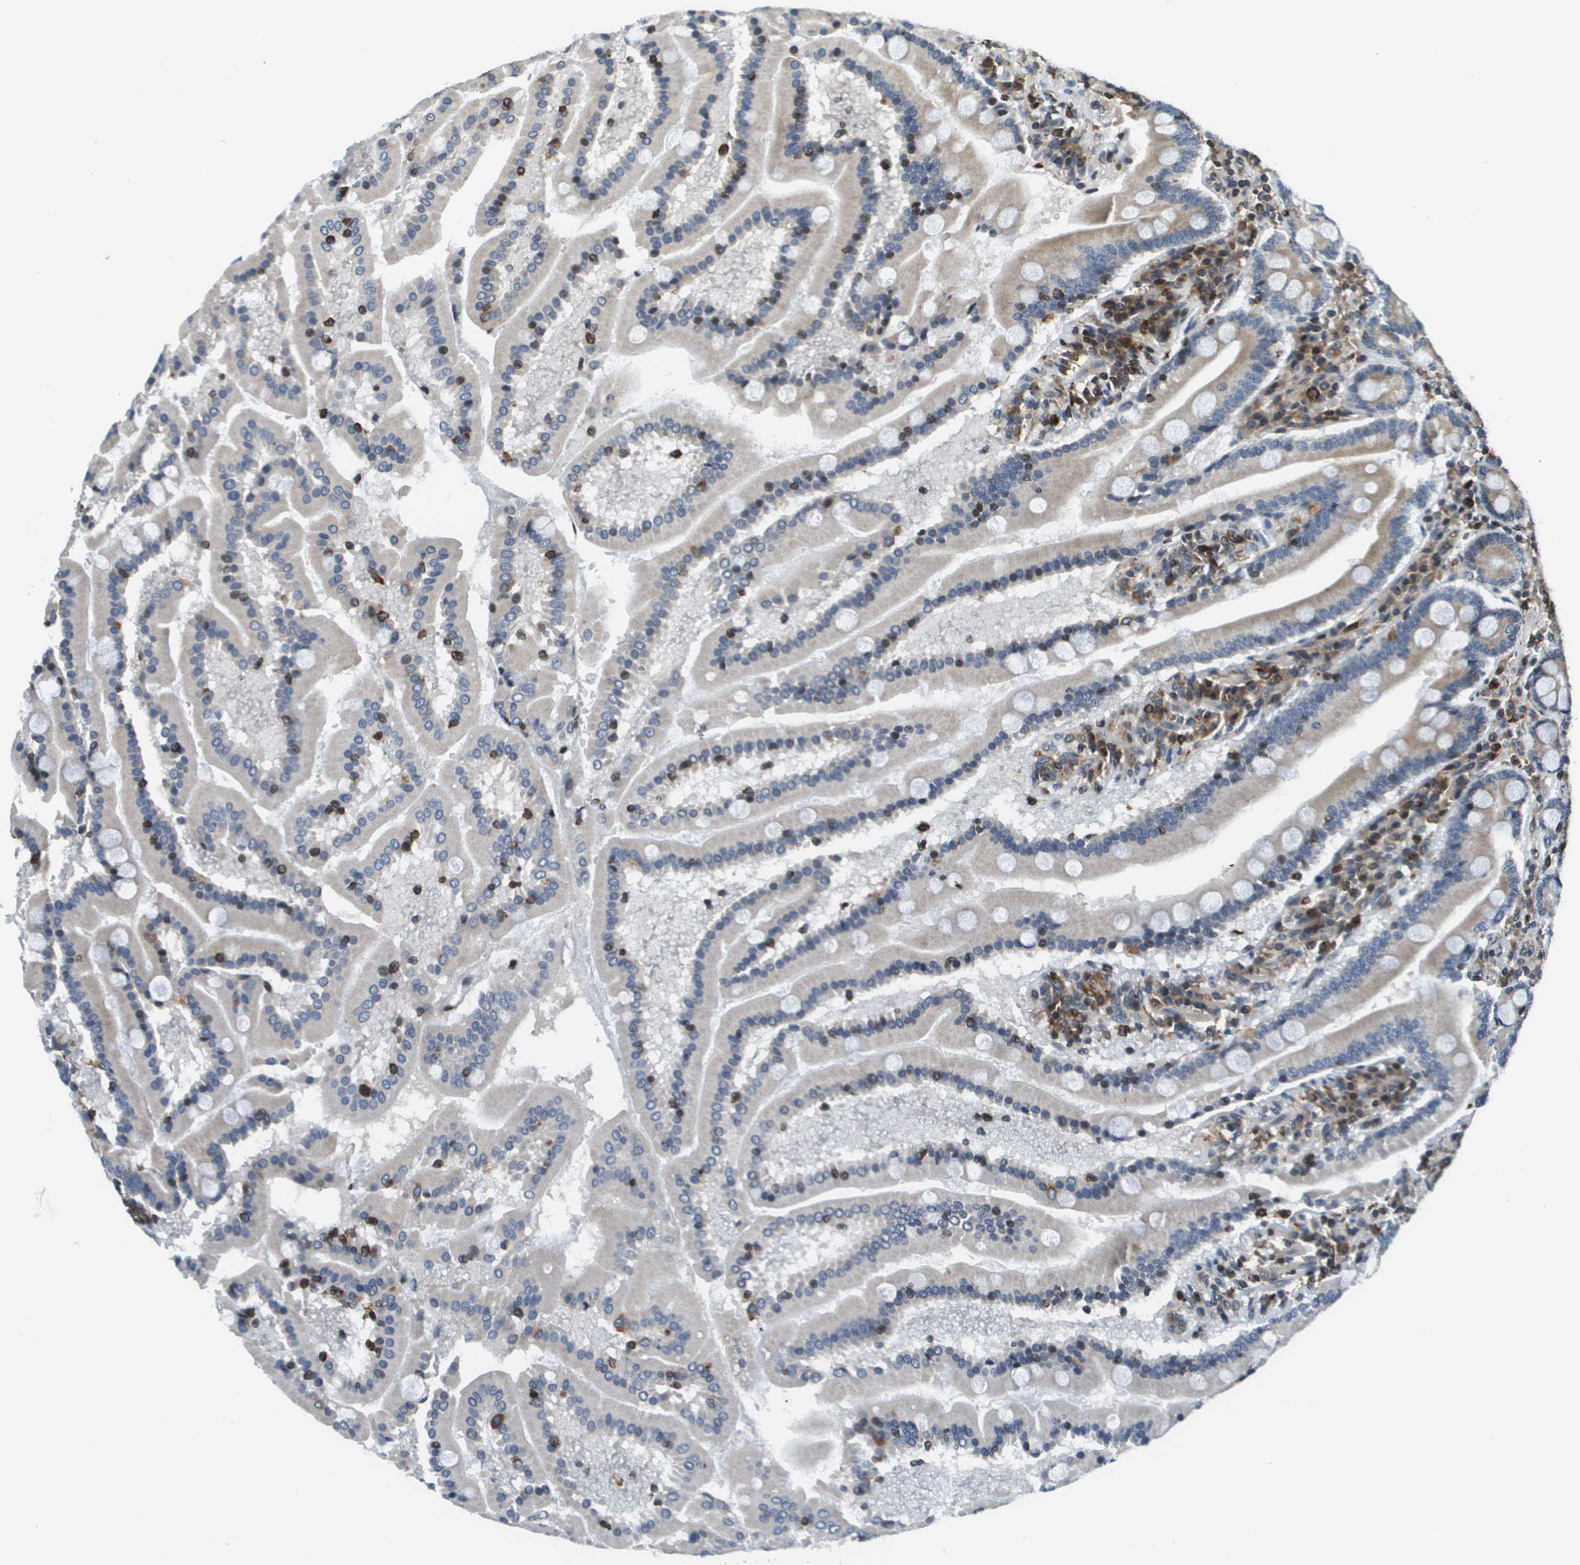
{"staining": {"intensity": "moderate", "quantity": "25%-75%", "location": "cytoplasmic/membranous"}, "tissue": "duodenum", "cell_type": "Glandular cells", "image_type": "normal", "snomed": [{"axis": "morphology", "description": "Normal tissue, NOS"}, {"axis": "topography", "description": "Duodenum"}], "caption": "Protein staining of unremarkable duodenum demonstrates moderate cytoplasmic/membranous positivity in approximately 25%-75% of glandular cells.", "gene": "ESYT1", "patient": {"sex": "male", "age": 50}}